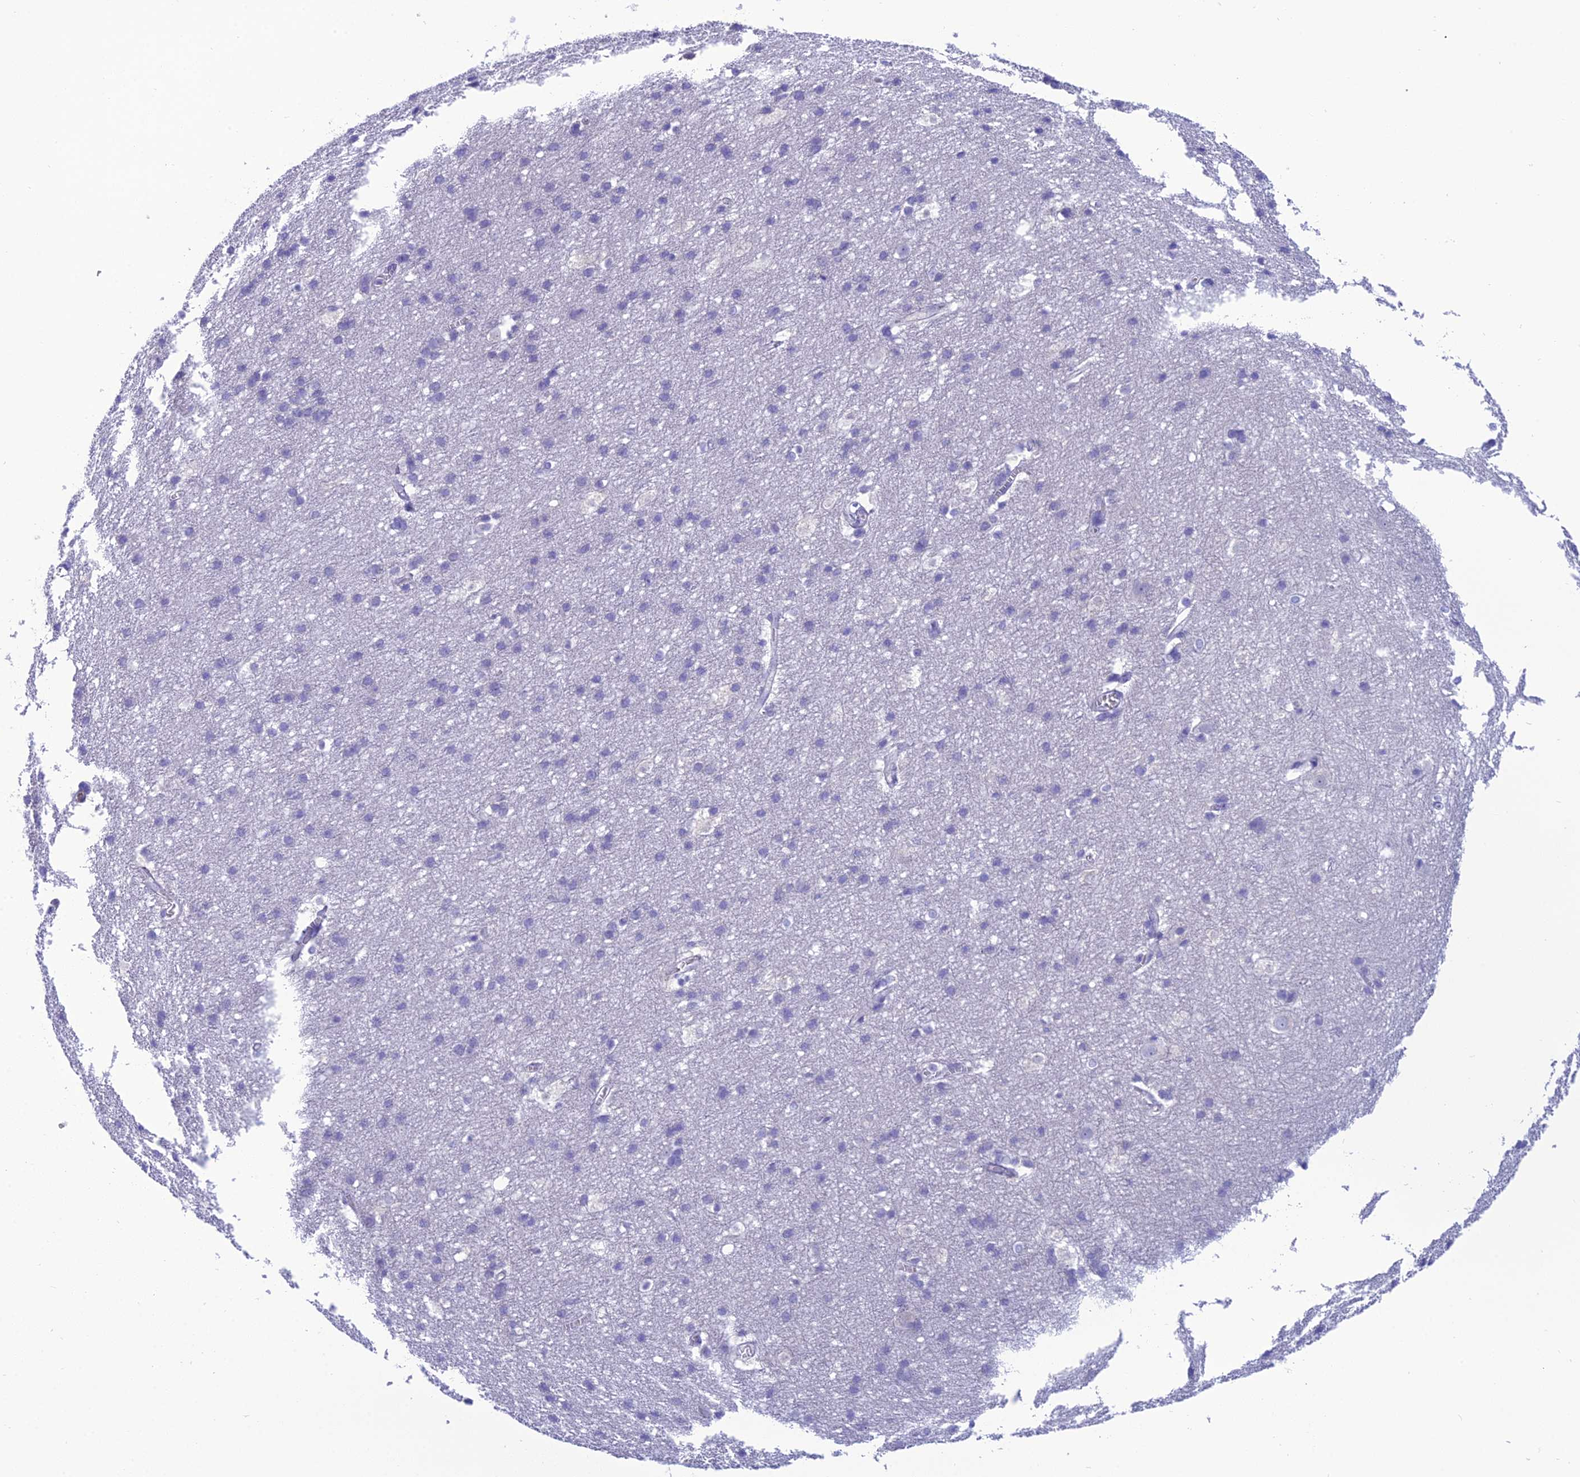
{"staining": {"intensity": "negative", "quantity": "none", "location": "none"}, "tissue": "cerebral cortex", "cell_type": "Endothelial cells", "image_type": "normal", "snomed": [{"axis": "morphology", "description": "Normal tissue, NOS"}, {"axis": "topography", "description": "Cerebral cortex"}], "caption": "Immunohistochemistry (IHC) of normal human cerebral cortex exhibits no positivity in endothelial cells.", "gene": "GNPNAT1", "patient": {"sex": "male", "age": 54}}